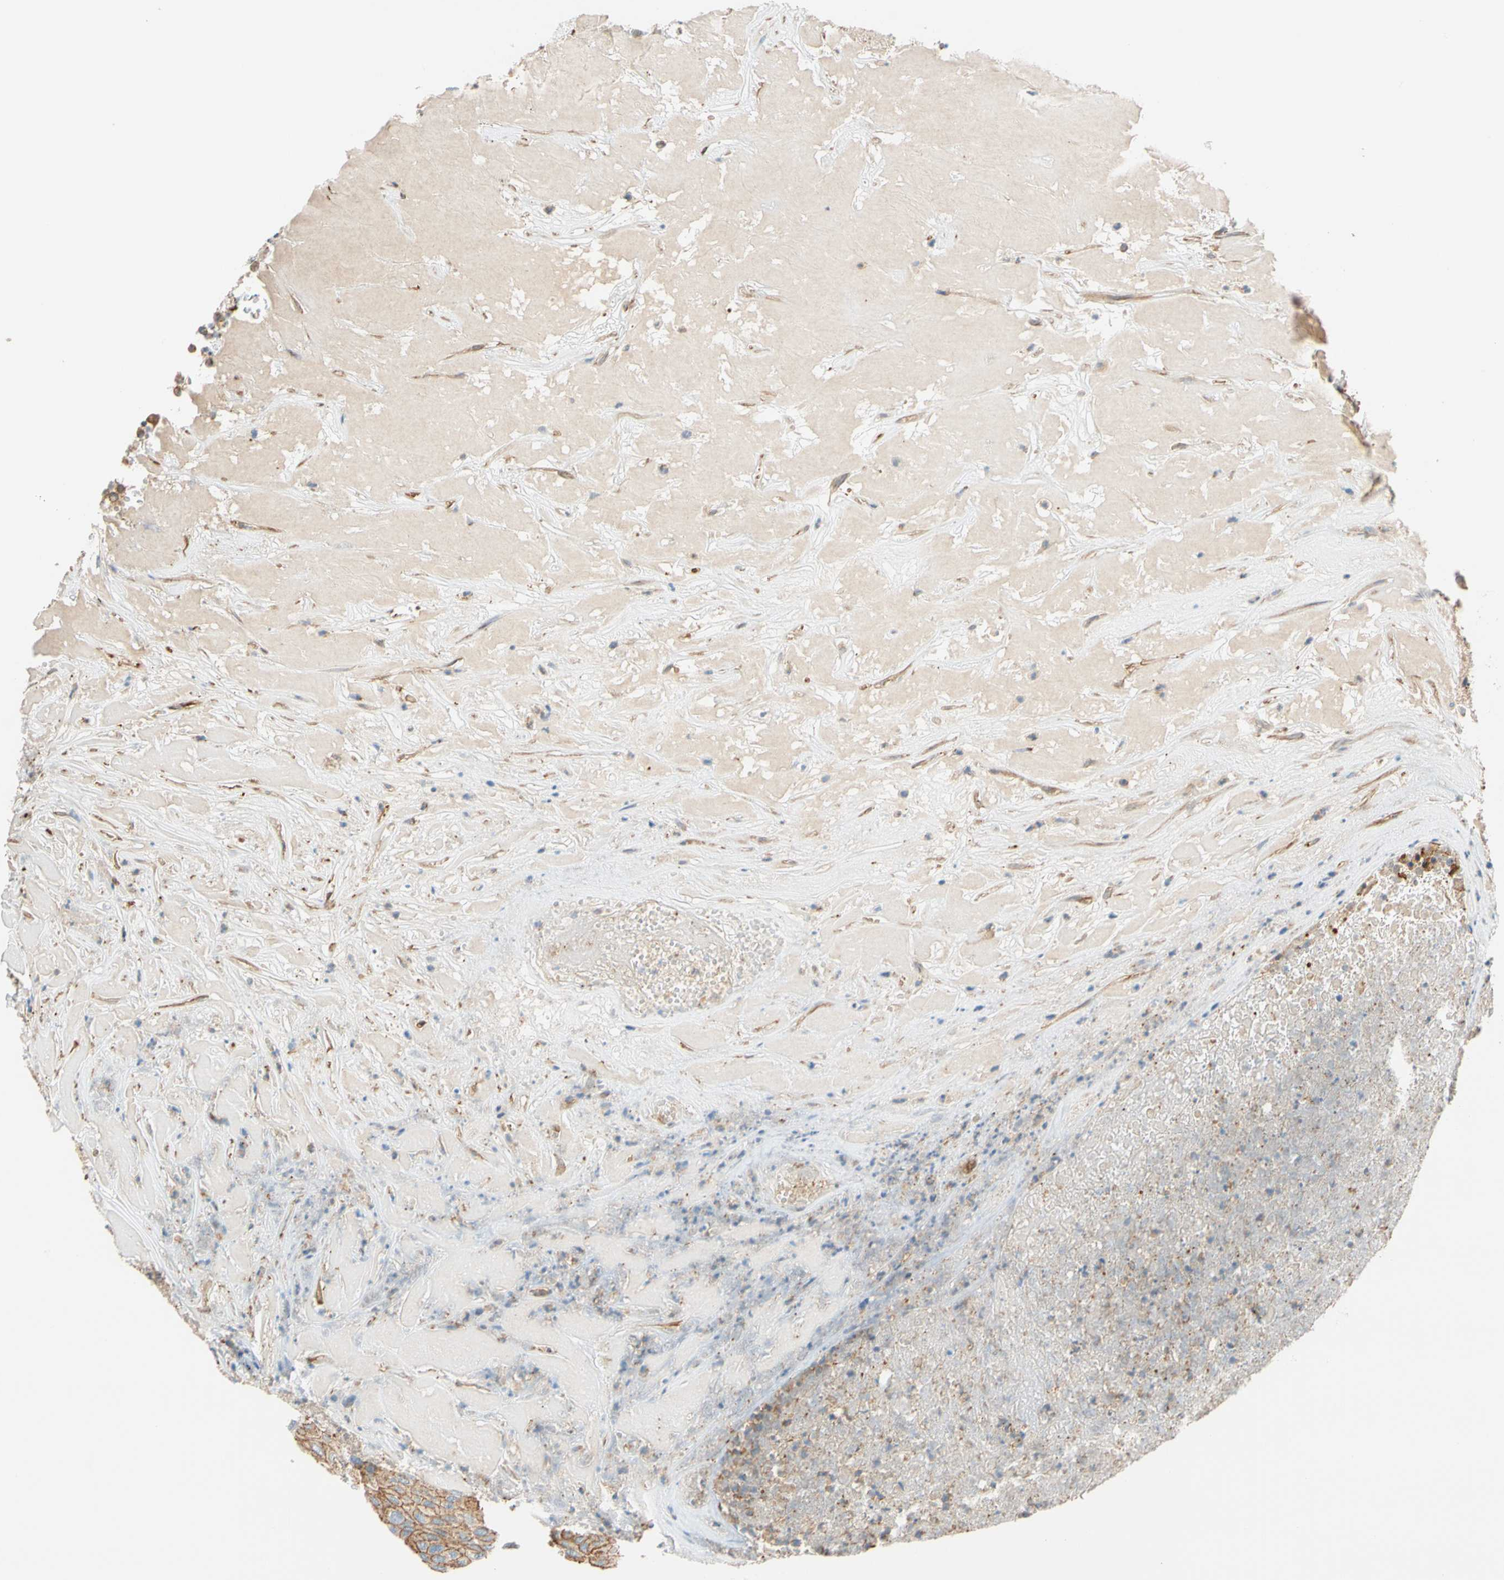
{"staining": {"intensity": "weak", "quantity": "<25%", "location": "cytoplasmic/membranous"}, "tissue": "urothelial cancer", "cell_type": "Tumor cells", "image_type": "cancer", "snomed": [{"axis": "morphology", "description": "Urothelial carcinoma, High grade"}, {"axis": "topography", "description": "Urinary bladder"}], "caption": "Immunohistochemistry photomicrograph of neoplastic tissue: high-grade urothelial carcinoma stained with DAB (3,3'-diaminobenzidine) exhibits no significant protein positivity in tumor cells. (Stains: DAB (3,3'-diaminobenzidine) IHC with hematoxylin counter stain, Microscopy: brightfield microscopy at high magnification).", "gene": "SPTAN1", "patient": {"sex": "male", "age": 66}}